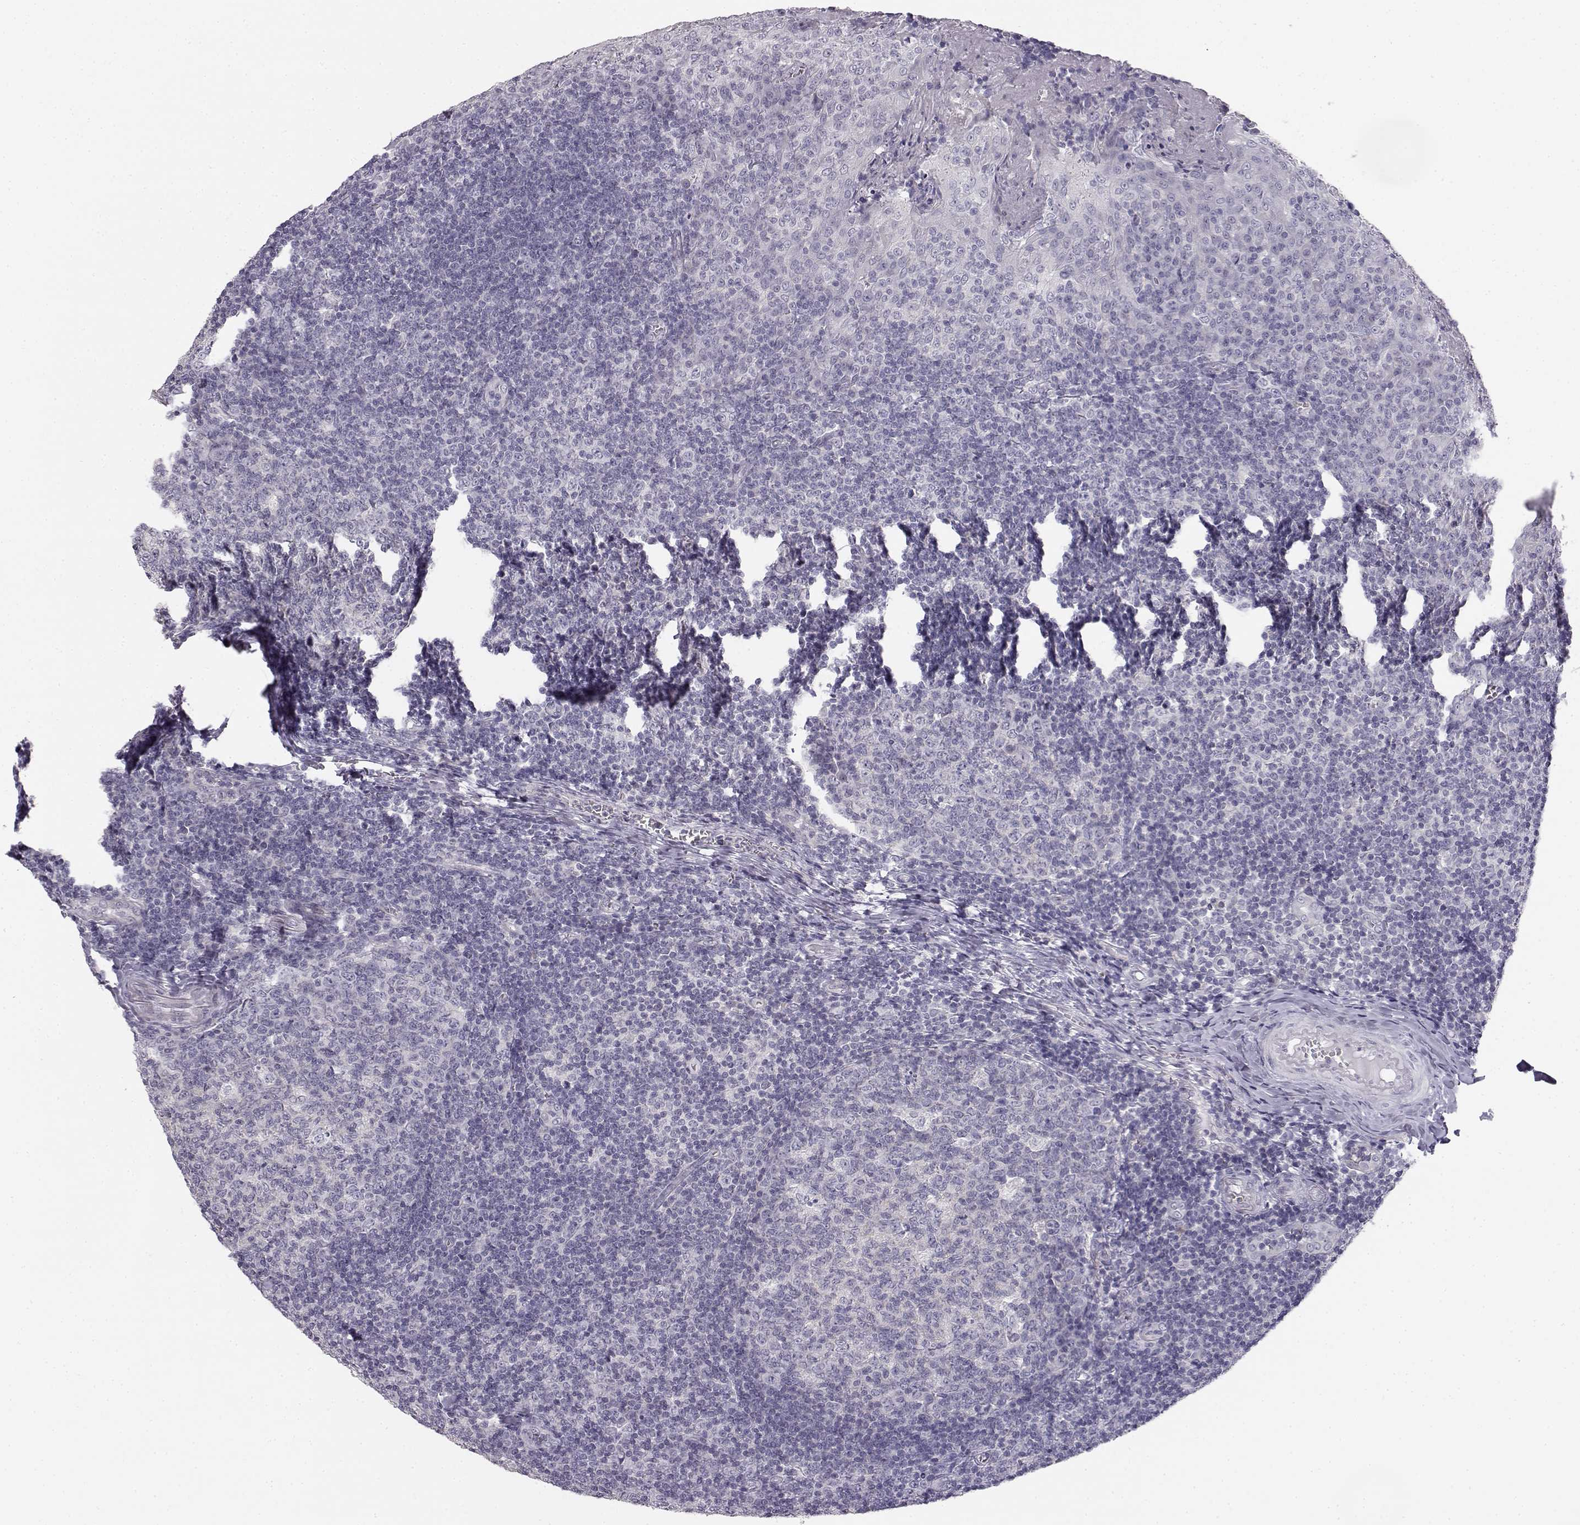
{"staining": {"intensity": "negative", "quantity": "none", "location": "none"}, "tissue": "tonsil", "cell_type": "Germinal center cells", "image_type": "normal", "snomed": [{"axis": "morphology", "description": "Normal tissue, NOS"}, {"axis": "topography", "description": "Tonsil"}], "caption": "IHC micrograph of normal tonsil: human tonsil stained with DAB exhibits no significant protein positivity in germinal center cells. Brightfield microscopy of IHC stained with DAB (3,3'-diaminobenzidine) (brown) and hematoxylin (blue), captured at high magnification.", "gene": "MYCBPAP", "patient": {"sex": "female", "age": 13}}